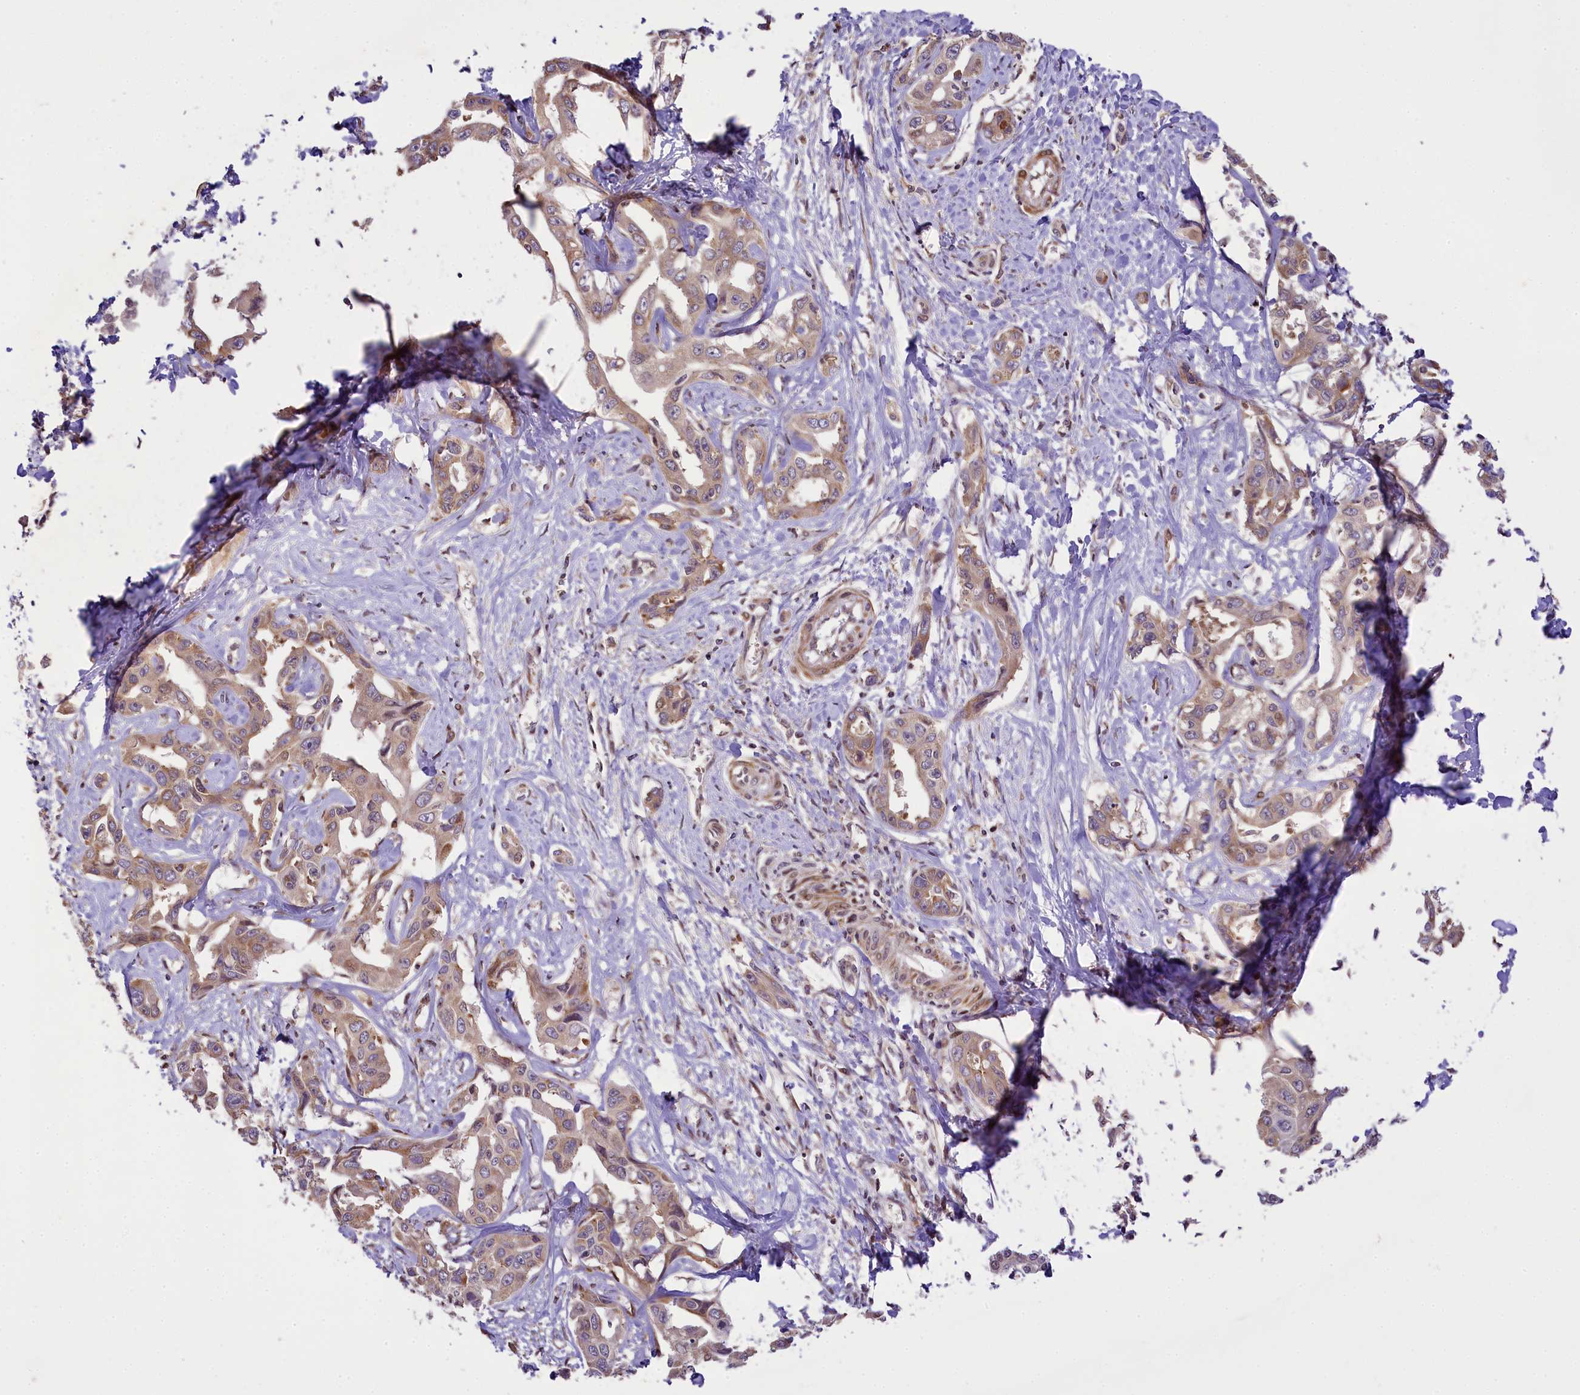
{"staining": {"intensity": "moderate", "quantity": ">75%", "location": "cytoplasmic/membranous"}, "tissue": "liver cancer", "cell_type": "Tumor cells", "image_type": "cancer", "snomed": [{"axis": "morphology", "description": "Cholangiocarcinoma"}, {"axis": "topography", "description": "Liver"}], "caption": "Tumor cells show moderate cytoplasmic/membranous staining in about >75% of cells in liver cholangiocarcinoma.", "gene": "RBBP8", "patient": {"sex": "male", "age": 59}}